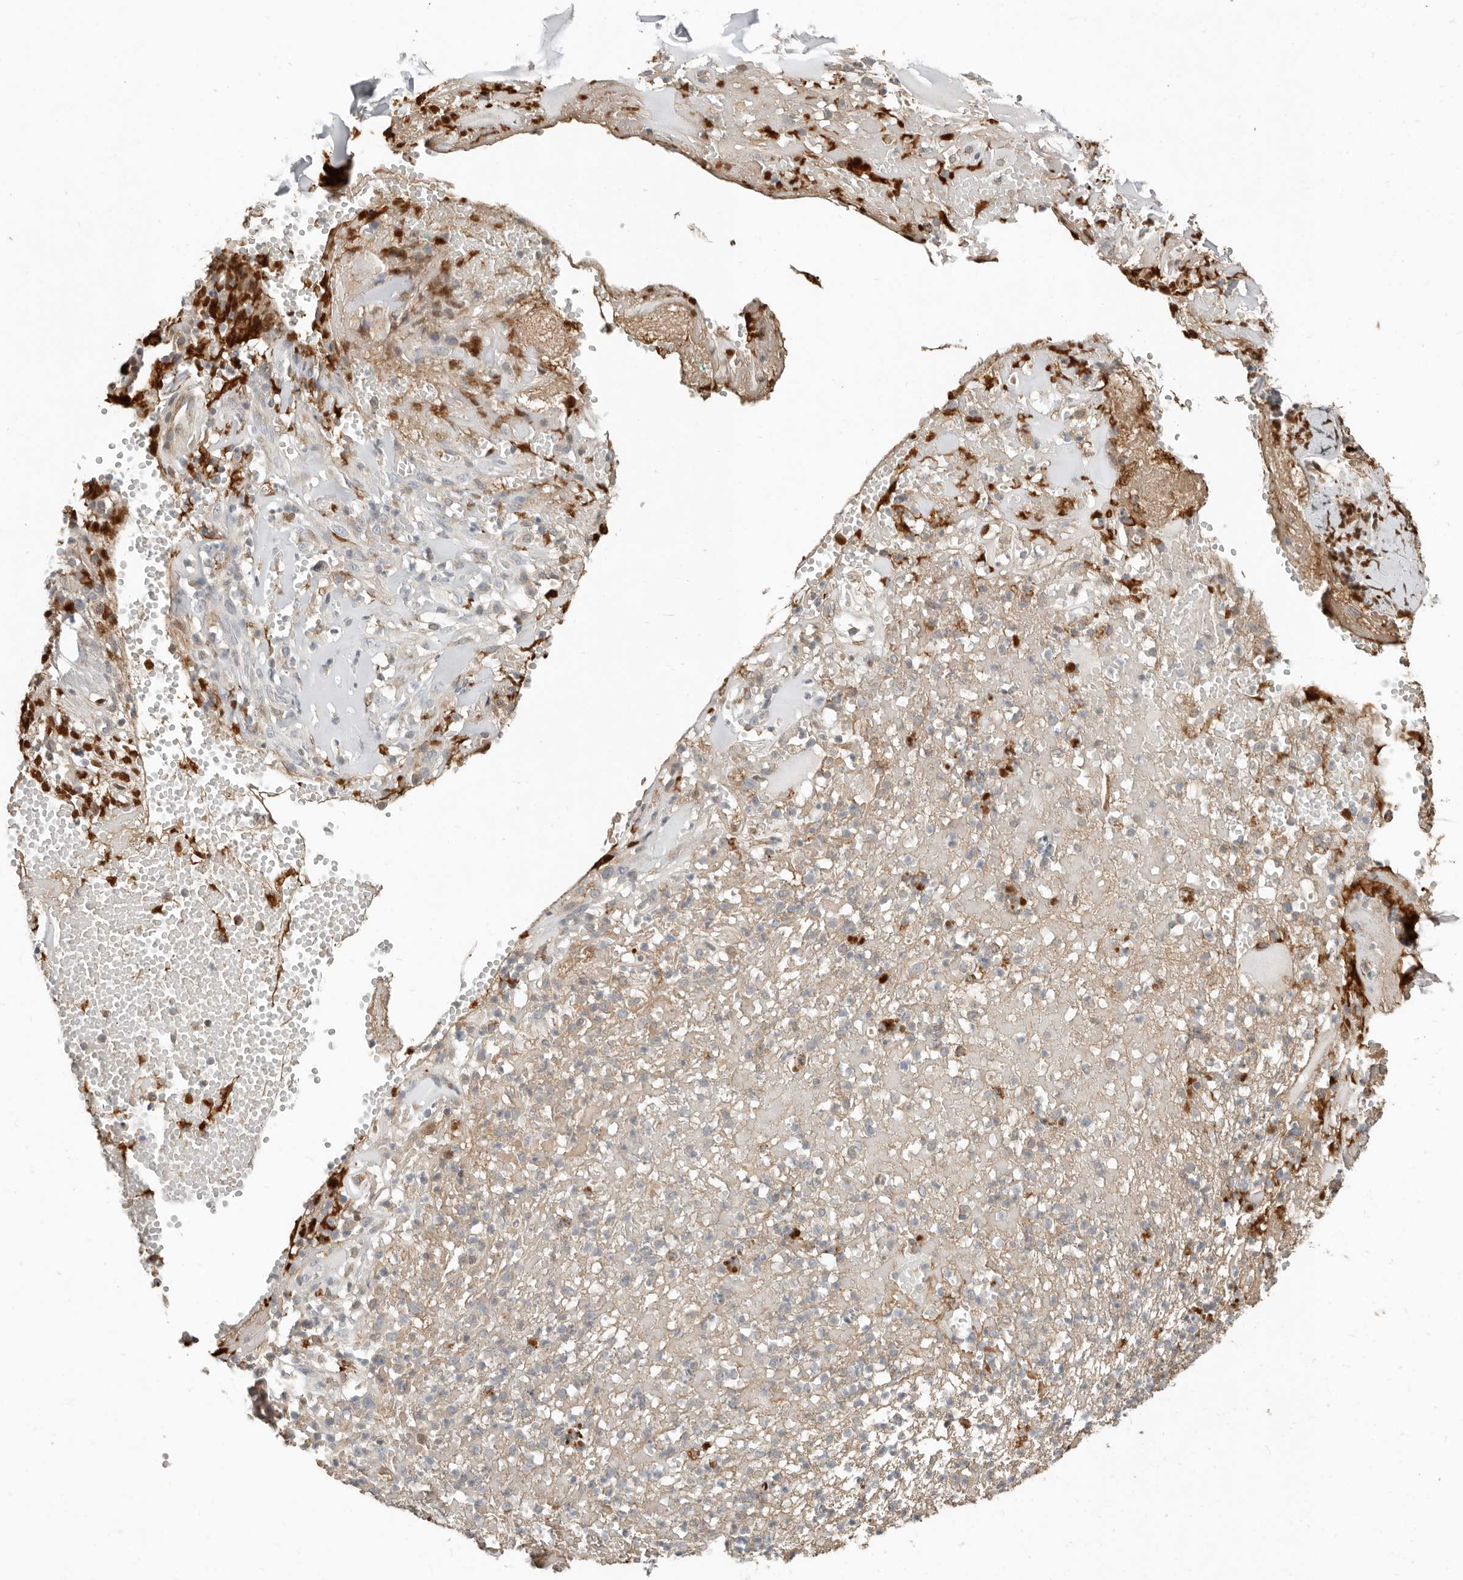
{"staining": {"intensity": "moderate", "quantity": ">75%", "location": "cytoplasmic/membranous"}, "tissue": "adipose tissue", "cell_type": "Adipocytes", "image_type": "normal", "snomed": [{"axis": "morphology", "description": "Normal tissue, NOS"}, {"axis": "morphology", "description": "Basal cell carcinoma"}, {"axis": "topography", "description": "Cartilage tissue"}, {"axis": "topography", "description": "Nasopharynx"}, {"axis": "topography", "description": "Oral tissue"}], "caption": "Benign adipose tissue demonstrates moderate cytoplasmic/membranous expression in about >75% of adipocytes The staining was performed using DAB (3,3'-diaminobenzidine) to visualize the protein expression in brown, while the nuclei were stained in blue with hematoxylin (Magnification: 20x)..", "gene": "KLHL38", "patient": {"sex": "female", "age": 77}}